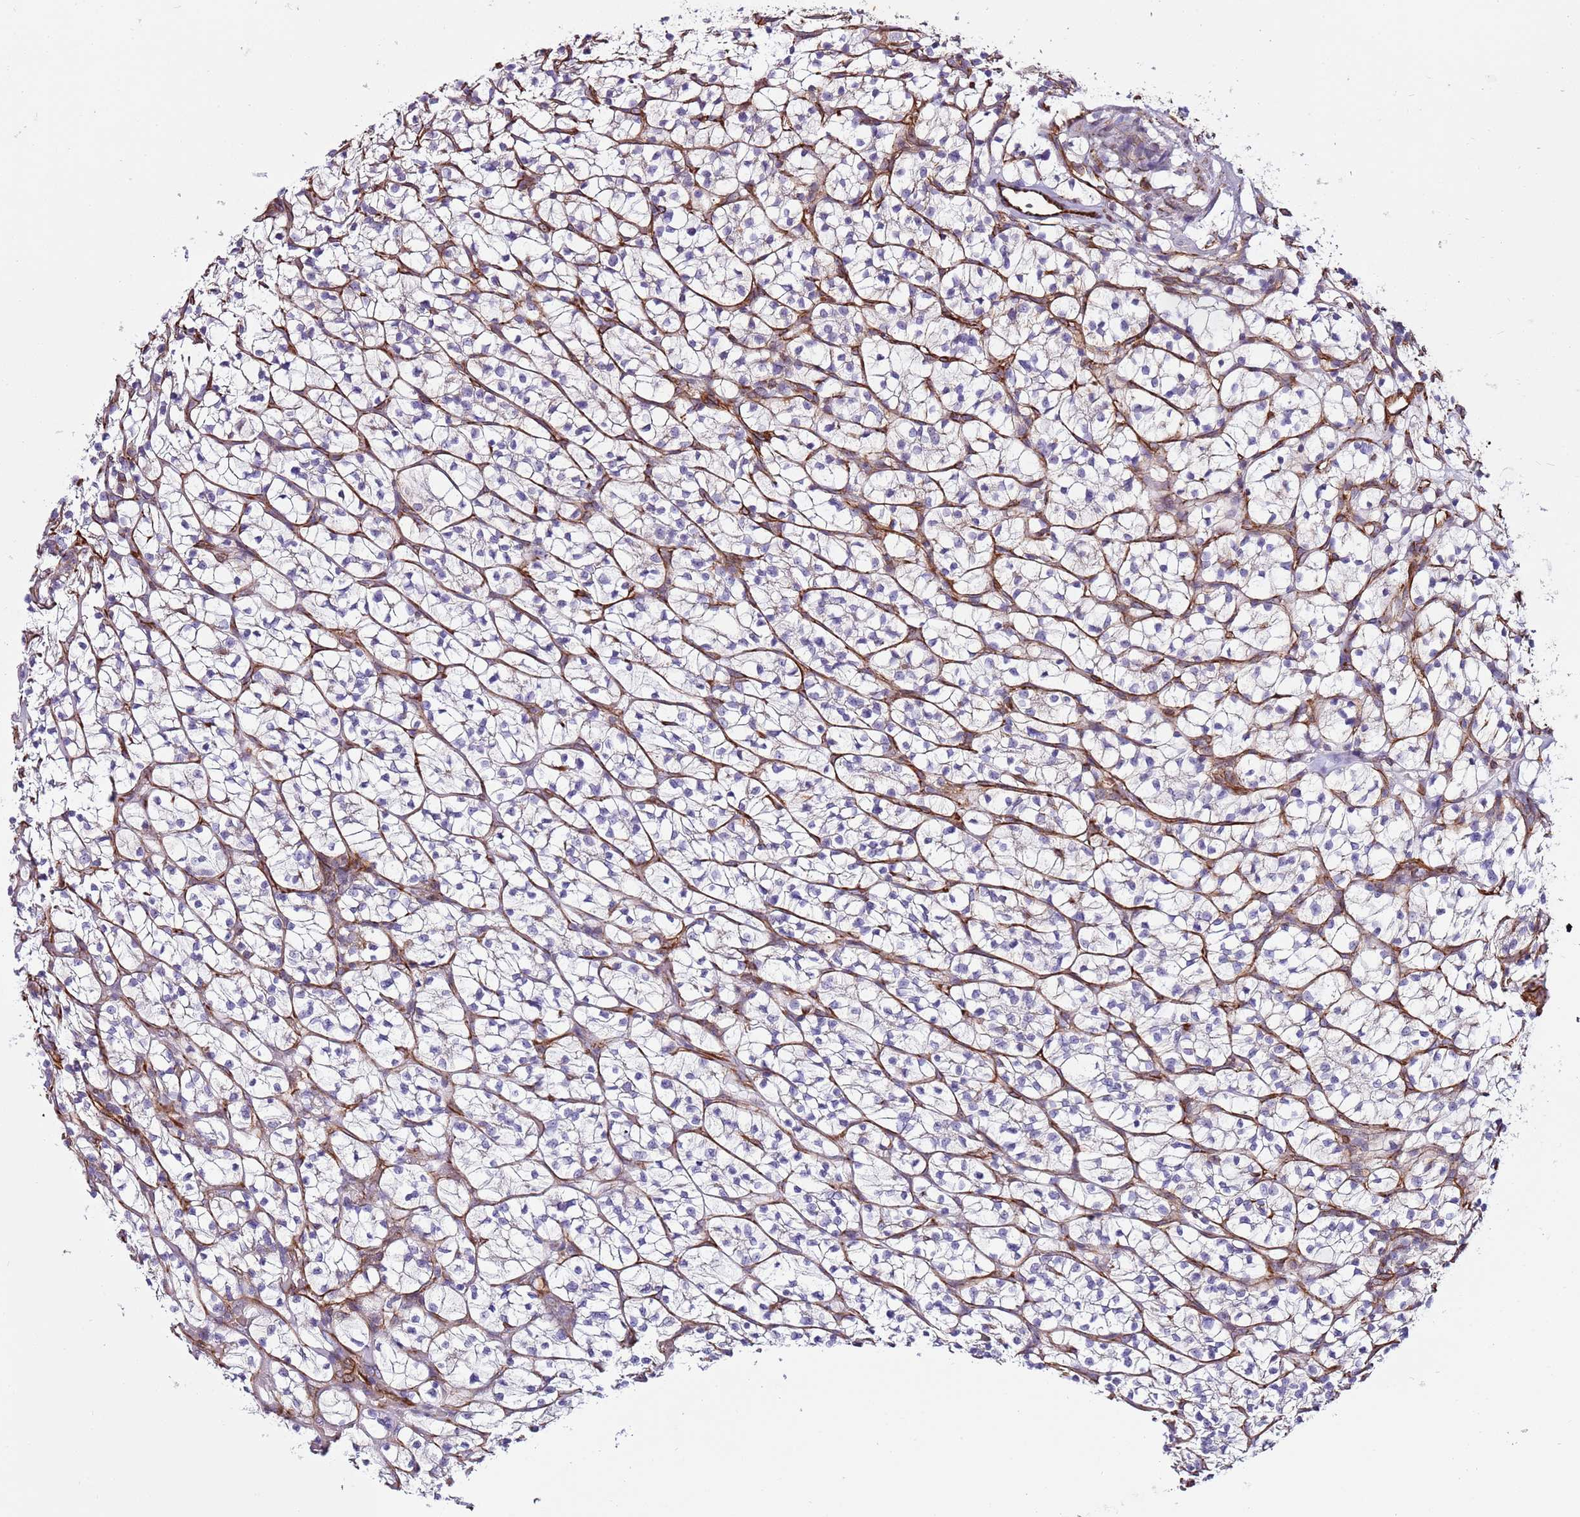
{"staining": {"intensity": "negative", "quantity": "none", "location": "none"}, "tissue": "renal cancer", "cell_type": "Tumor cells", "image_type": "cancer", "snomed": [{"axis": "morphology", "description": "Adenocarcinoma, NOS"}, {"axis": "topography", "description": "Kidney"}], "caption": "Immunohistochemical staining of human renal cancer (adenocarcinoma) shows no significant staining in tumor cells.", "gene": "ZNF786", "patient": {"sex": "female", "age": 64}}